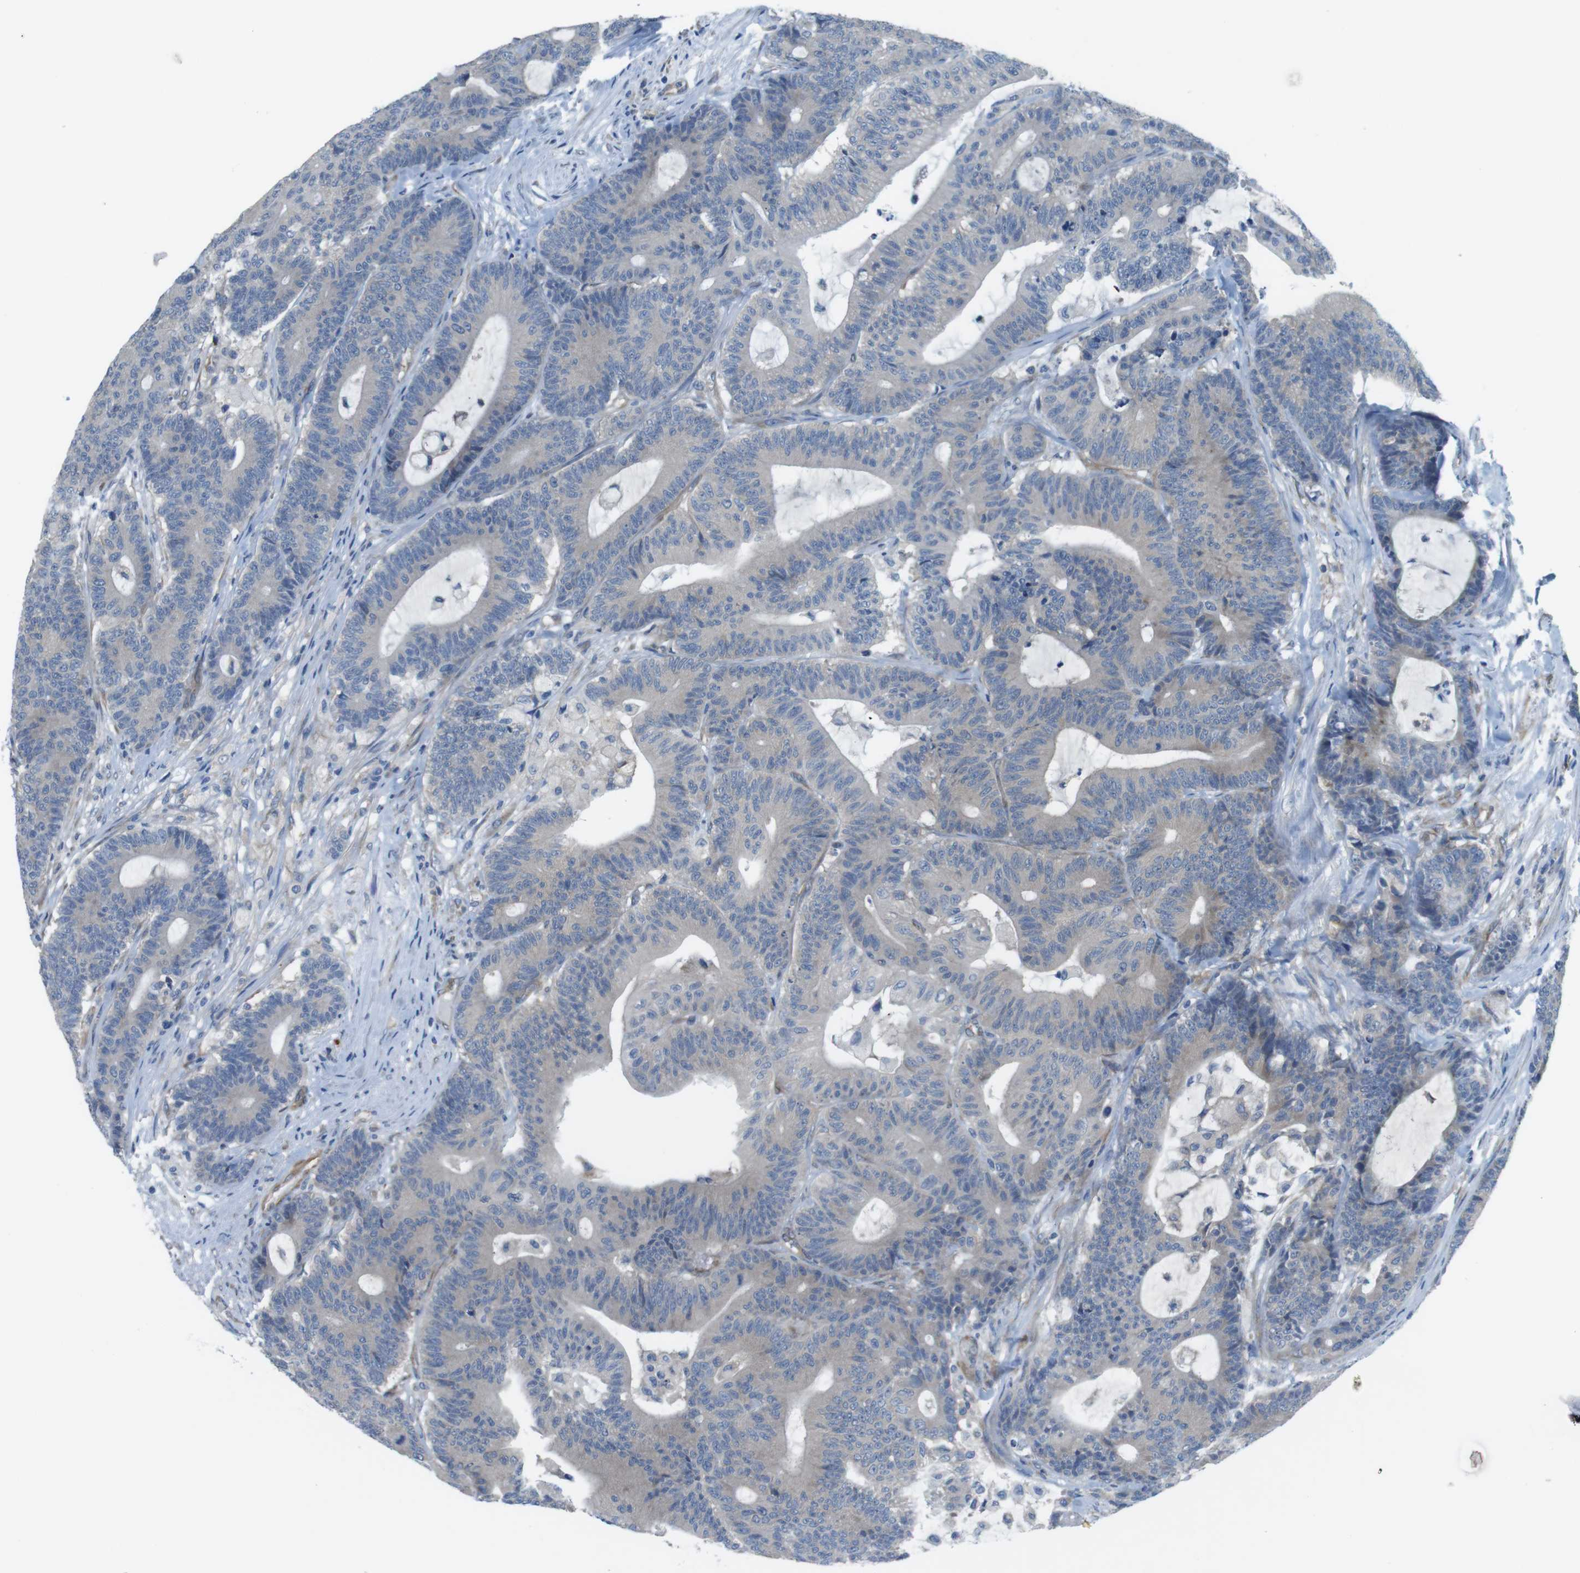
{"staining": {"intensity": "weak", "quantity": "25%-75%", "location": "cytoplasmic/membranous"}, "tissue": "colorectal cancer", "cell_type": "Tumor cells", "image_type": "cancer", "snomed": [{"axis": "morphology", "description": "Adenocarcinoma, NOS"}, {"axis": "topography", "description": "Colon"}], "caption": "Colorectal cancer tissue demonstrates weak cytoplasmic/membranous expression in approximately 25%-75% of tumor cells The protein is shown in brown color, while the nuclei are stained blue.", "gene": "DCLK1", "patient": {"sex": "female", "age": 84}}